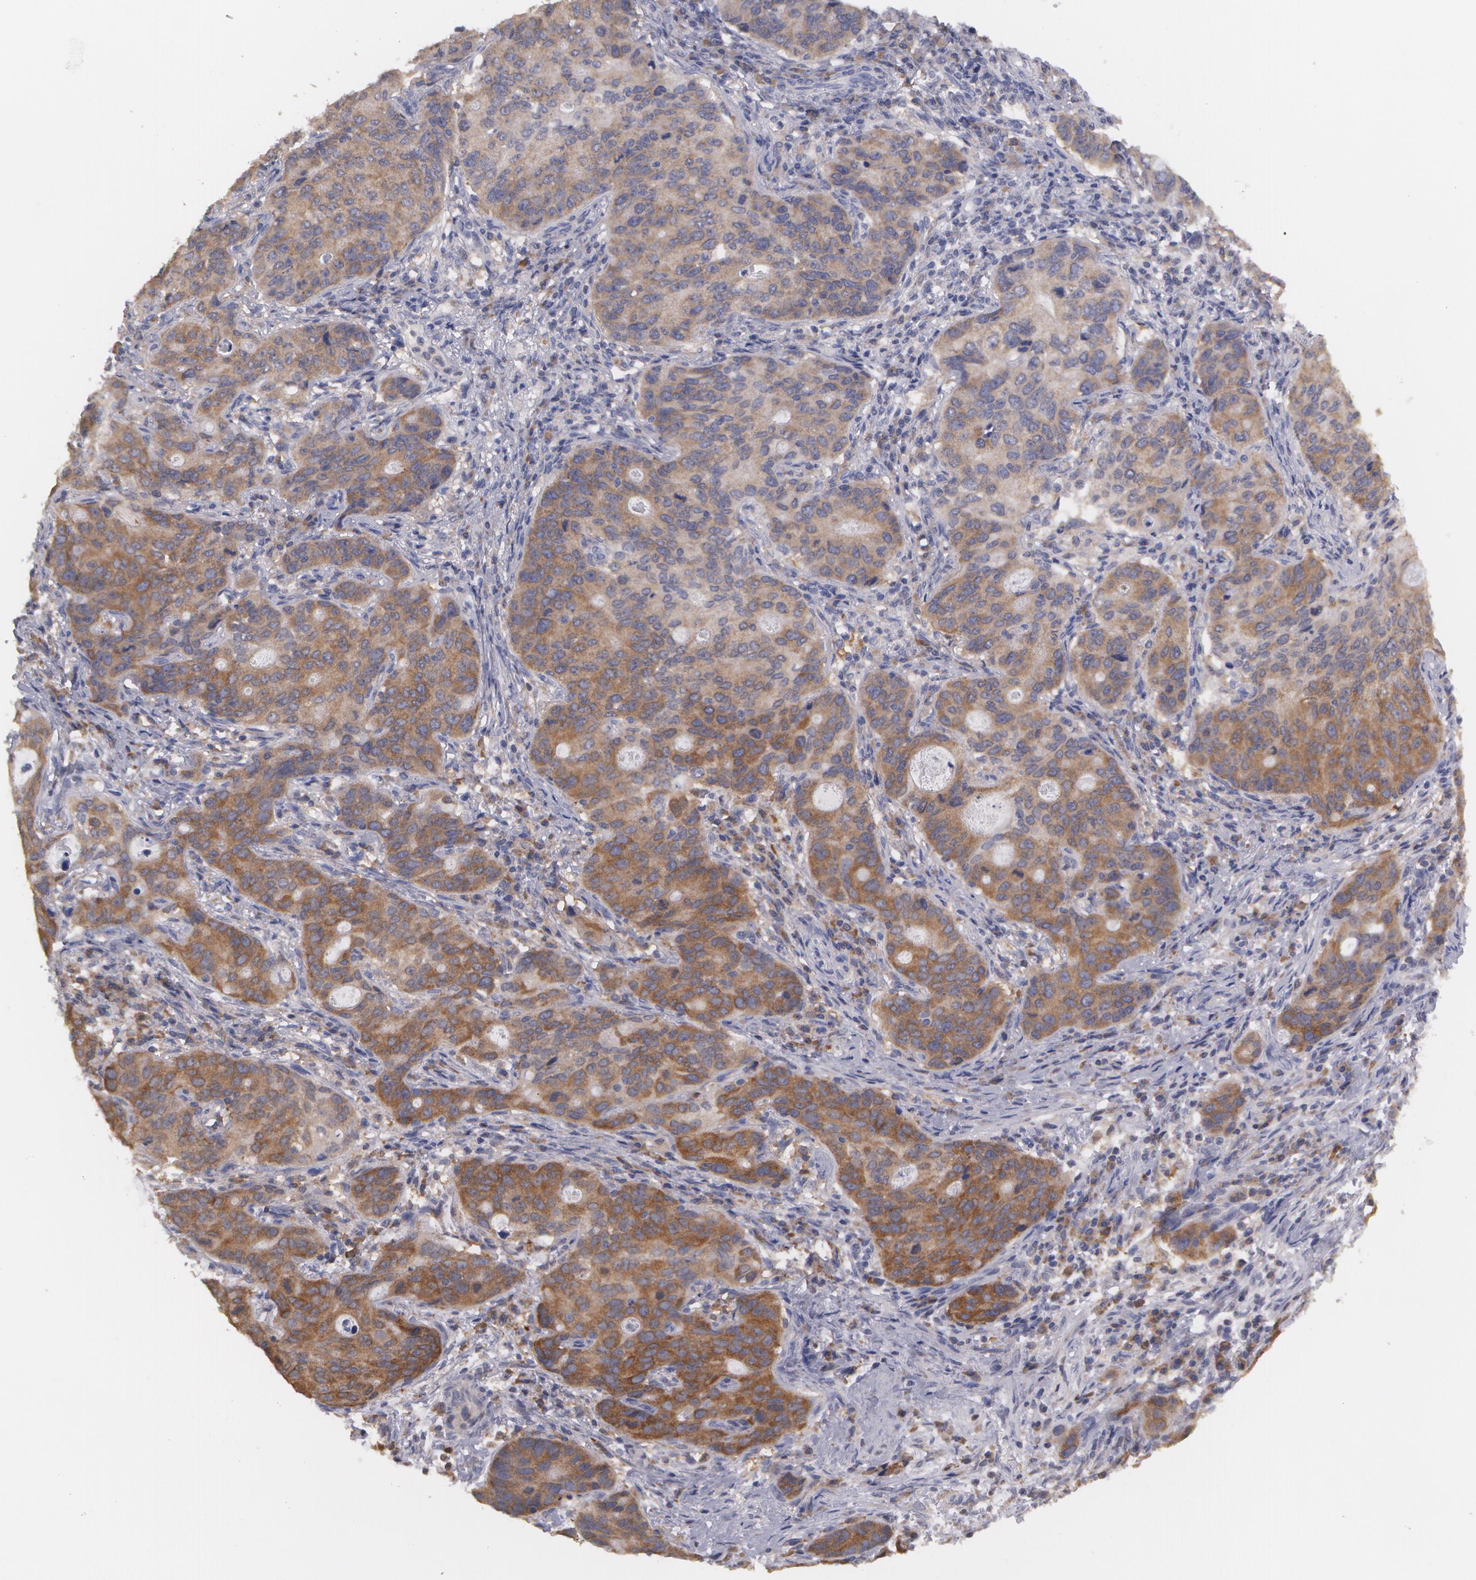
{"staining": {"intensity": "strong", "quantity": ">75%", "location": "cytoplasmic/membranous"}, "tissue": "stomach cancer", "cell_type": "Tumor cells", "image_type": "cancer", "snomed": [{"axis": "morphology", "description": "Adenocarcinoma, NOS"}, {"axis": "topography", "description": "Esophagus"}, {"axis": "topography", "description": "Stomach"}], "caption": "Protein expression by IHC reveals strong cytoplasmic/membranous positivity in about >75% of tumor cells in stomach adenocarcinoma.", "gene": "MTHFD1", "patient": {"sex": "male", "age": 74}}